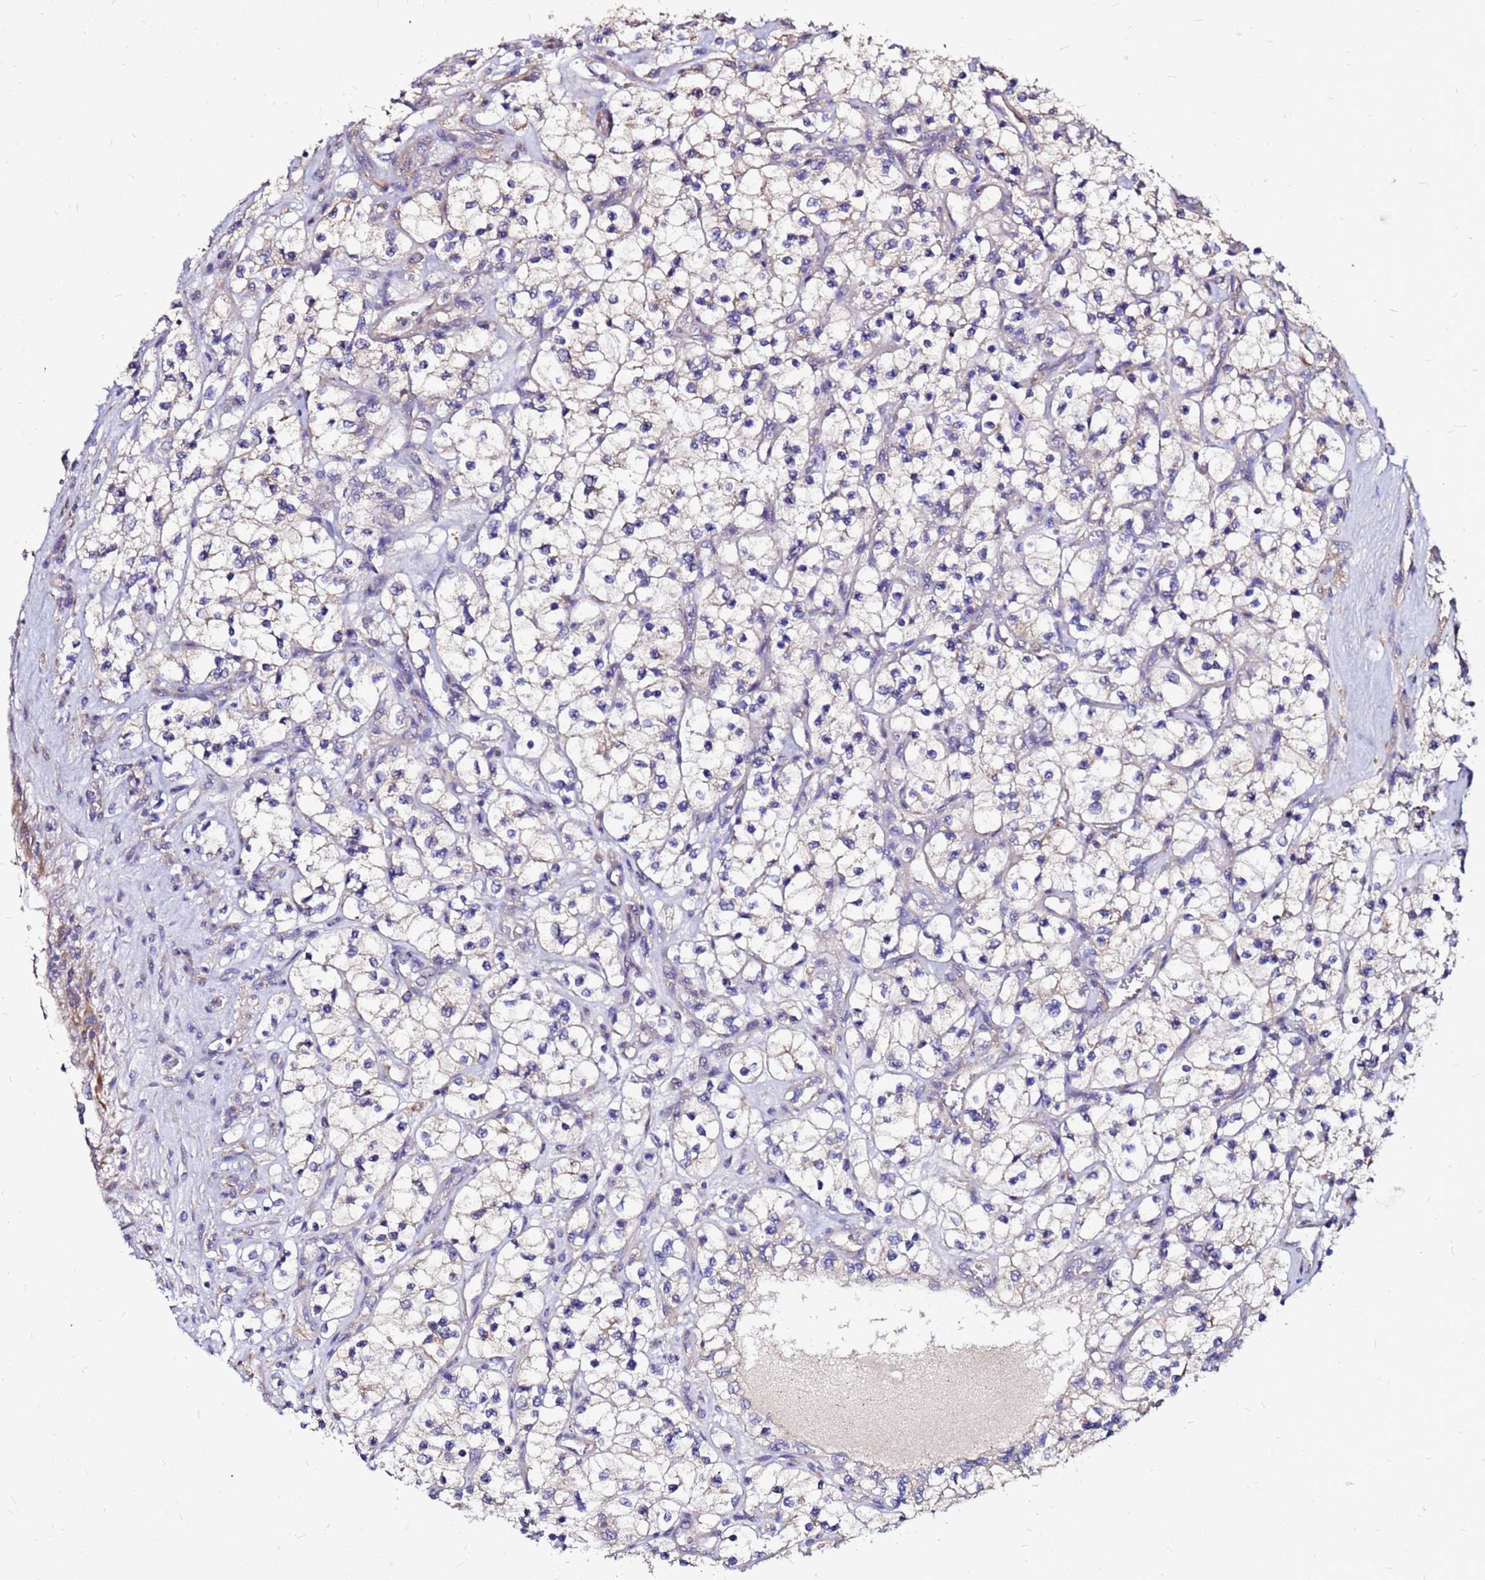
{"staining": {"intensity": "negative", "quantity": "none", "location": "none"}, "tissue": "renal cancer", "cell_type": "Tumor cells", "image_type": "cancer", "snomed": [{"axis": "morphology", "description": "Adenocarcinoma, NOS"}, {"axis": "topography", "description": "Kidney"}], "caption": "IHC micrograph of adenocarcinoma (renal) stained for a protein (brown), which displays no positivity in tumor cells. (Brightfield microscopy of DAB immunohistochemistry at high magnification).", "gene": "ARHGEF5", "patient": {"sex": "female", "age": 69}}